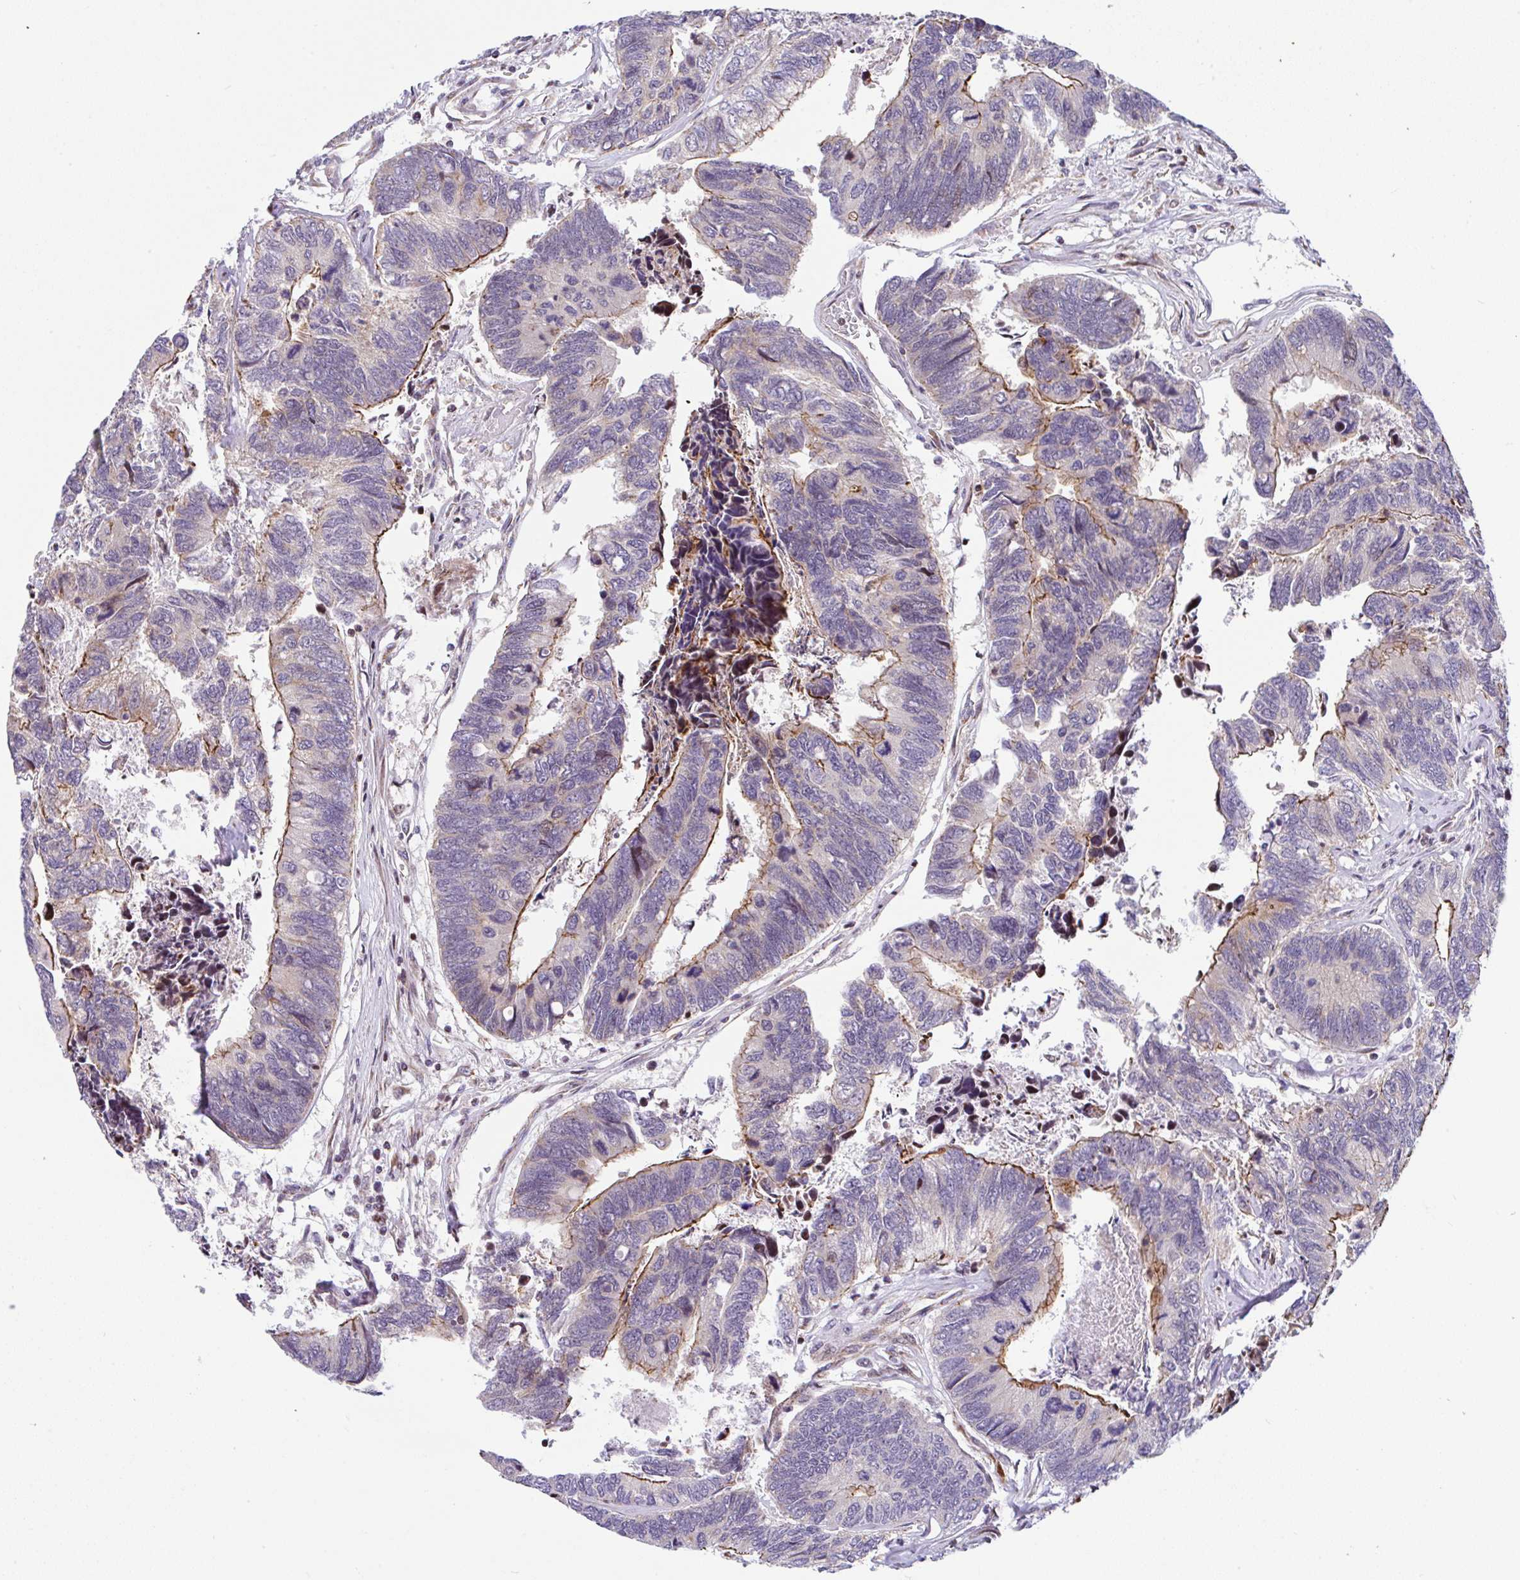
{"staining": {"intensity": "moderate", "quantity": "25%-75%", "location": "cytoplasmic/membranous"}, "tissue": "colorectal cancer", "cell_type": "Tumor cells", "image_type": "cancer", "snomed": [{"axis": "morphology", "description": "Adenocarcinoma, NOS"}, {"axis": "topography", "description": "Colon"}], "caption": "Immunohistochemical staining of human colorectal cancer displays medium levels of moderate cytoplasmic/membranous expression in about 25%-75% of tumor cells.", "gene": "FIGNL1", "patient": {"sex": "female", "age": 67}}